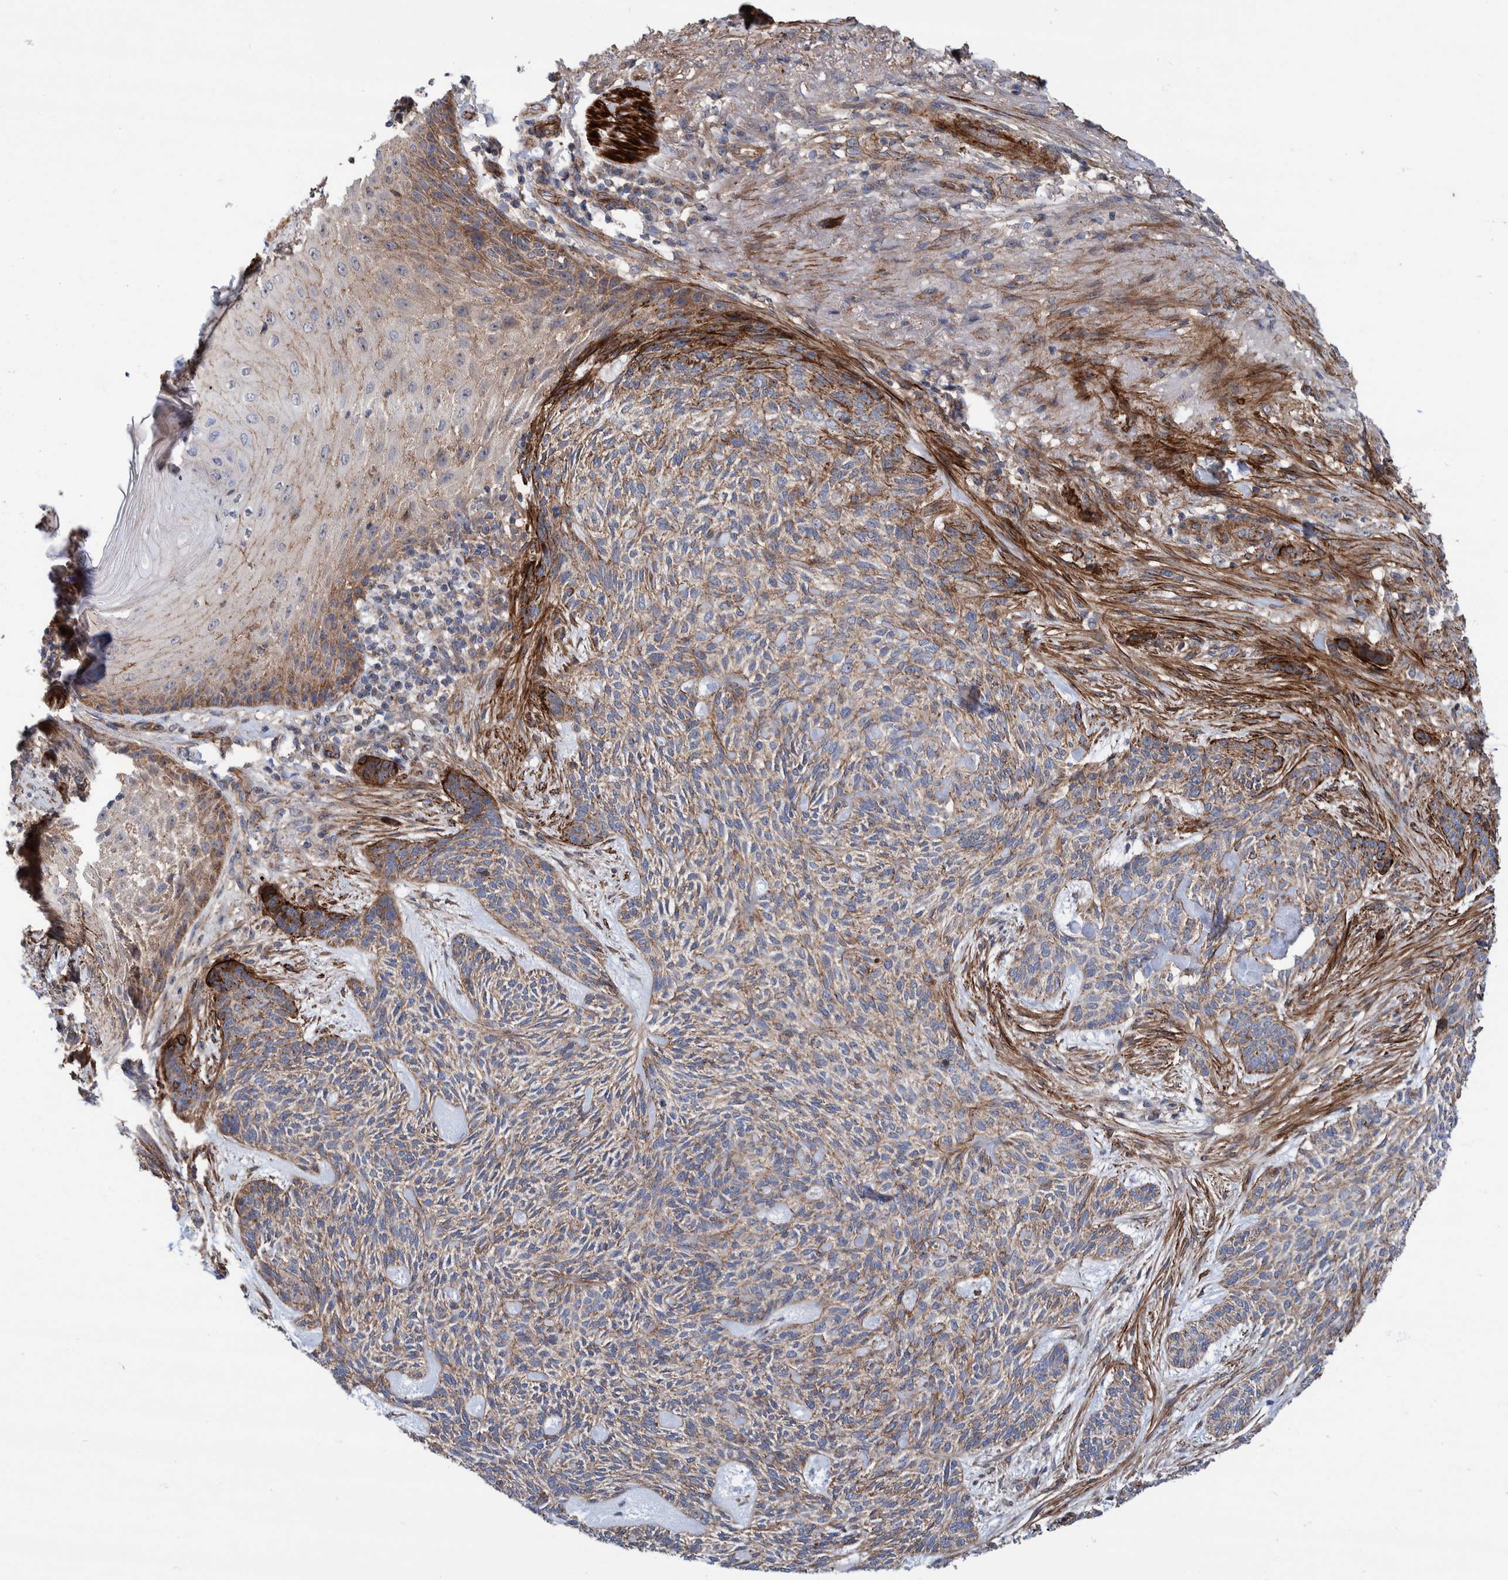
{"staining": {"intensity": "weak", "quantity": "25%-75%", "location": "cytoplasmic/membranous"}, "tissue": "skin cancer", "cell_type": "Tumor cells", "image_type": "cancer", "snomed": [{"axis": "morphology", "description": "Basal cell carcinoma"}, {"axis": "topography", "description": "Skin"}], "caption": "Skin cancer stained for a protein (brown) displays weak cytoplasmic/membranous positive positivity in approximately 25%-75% of tumor cells.", "gene": "SLC25A10", "patient": {"sex": "male", "age": 55}}